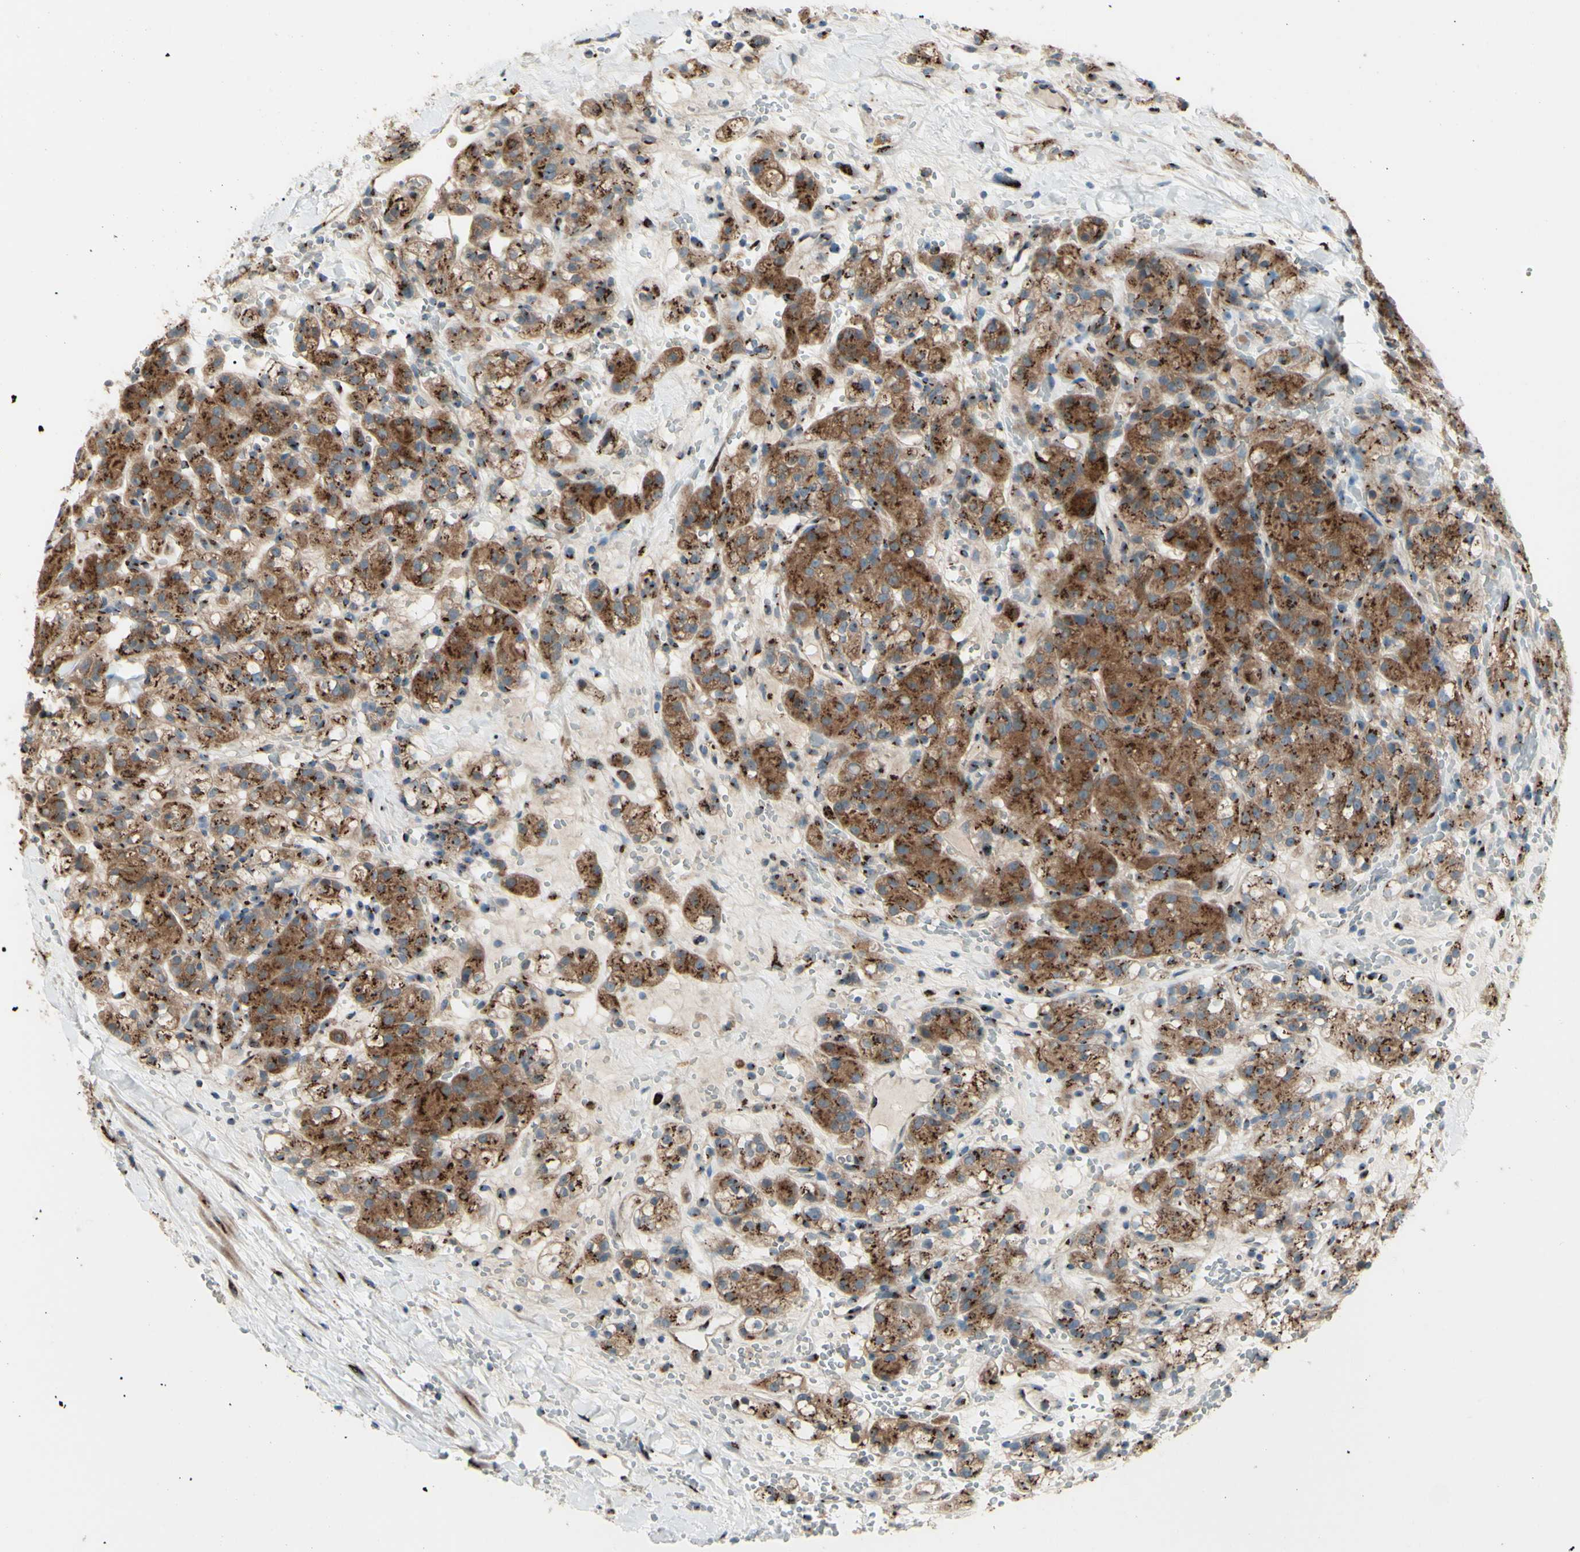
{"staining": {"intensity": "moderate", "quantity": ">75%", "location": "cytoplasmic/membranous"}, "tissue": "renal cancer", "cell_type": "Tumor cells", "image_type": "cancer", "snomed": [{"axis": "morphology", "description": "Adenocarcinoma, NOS"}, {"axis": "topography", "description": "Kidney"}], "caption": "A high-resolution image shows immunohistochemistry staining of renal cancer, which displays moderate cytoplasmic/membranous expression in about >75% of tumor cells.", "gene": "BPNT2", "patient": {"sex": "male", "age": 61}}